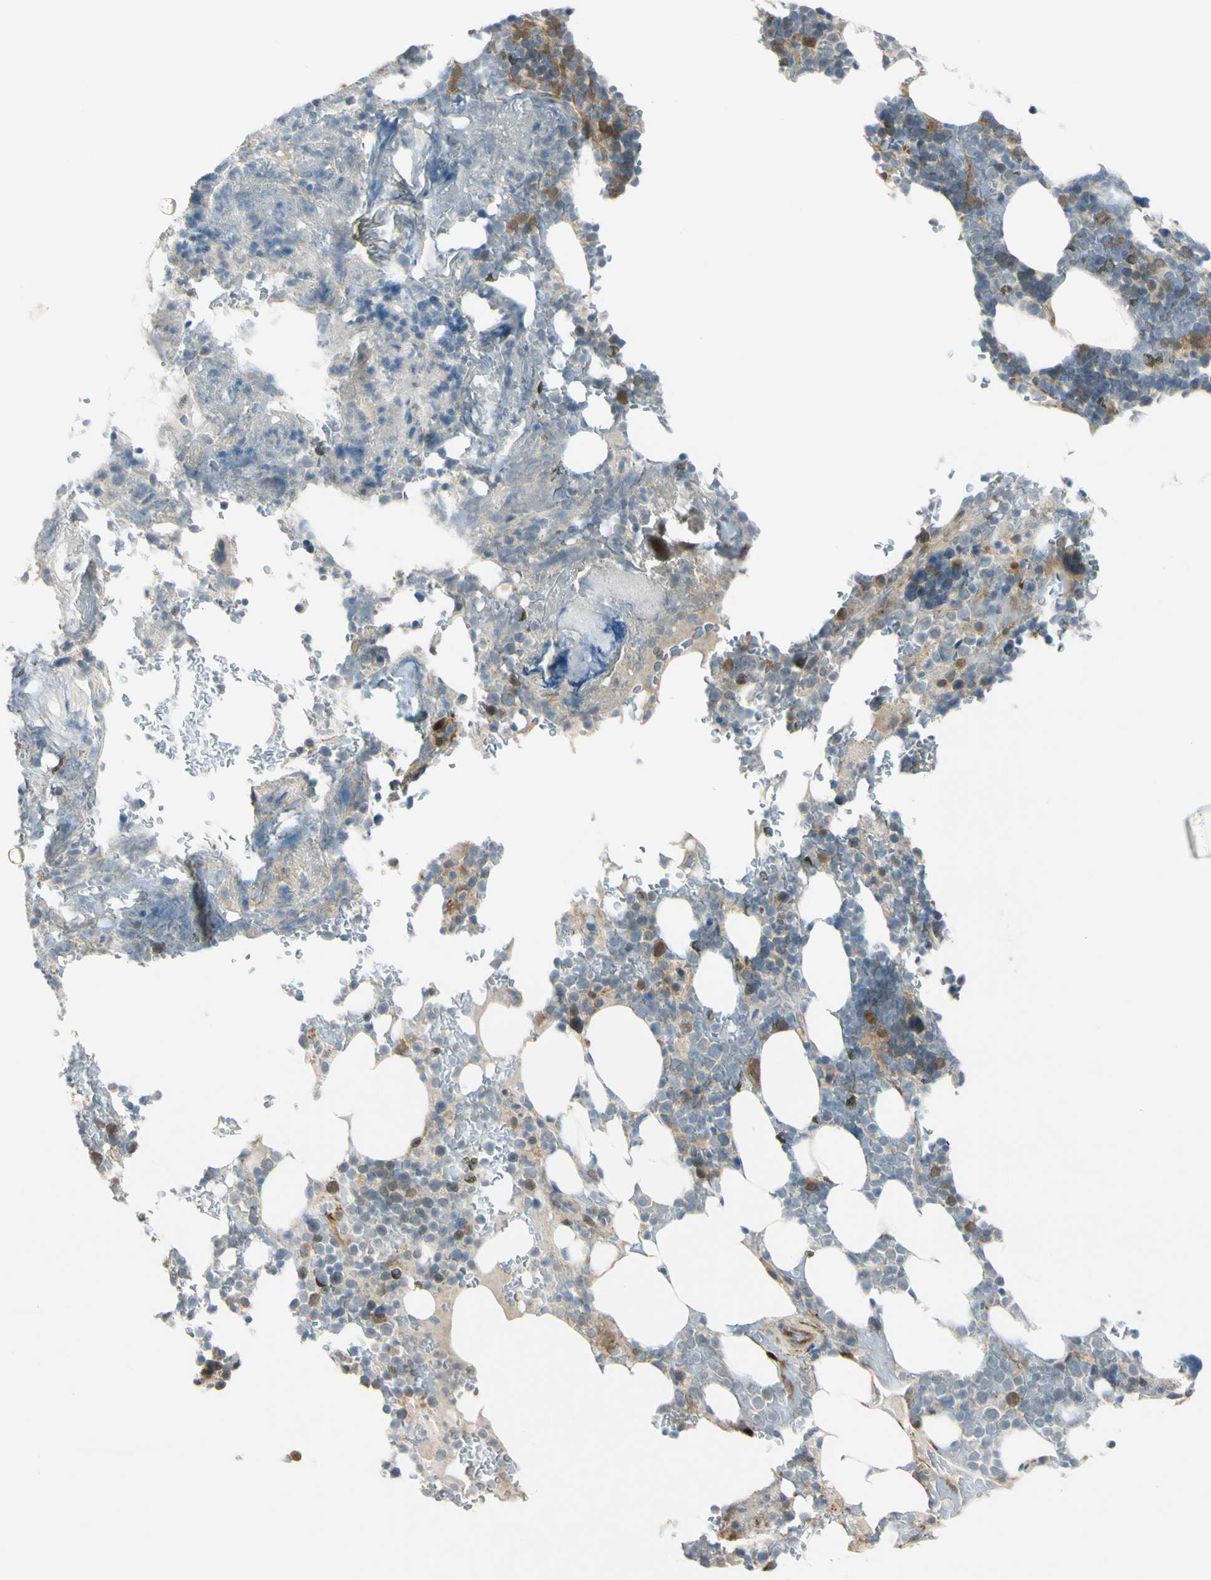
{"staining": {"intensity": "moderate", "quantity": "<25%", "location": "cytoplasmic/membranous"}, "tissue": "bone marrow", "cell_type": "Hematopoietic cells", "image_type": "normal", "snomed": [{"axis": "morphology", "description": "Normal tissue, NOS"}, {"axis": "topography", "description": "Bone marrow"}], "caption": "Protein staining displays moderate cytoplasmic/membranous expression in approximately <25% of hematopoietic cells in normal bone marrow.", "gene": "FHL2", "patient": {"sex": "female", "age": 73}}